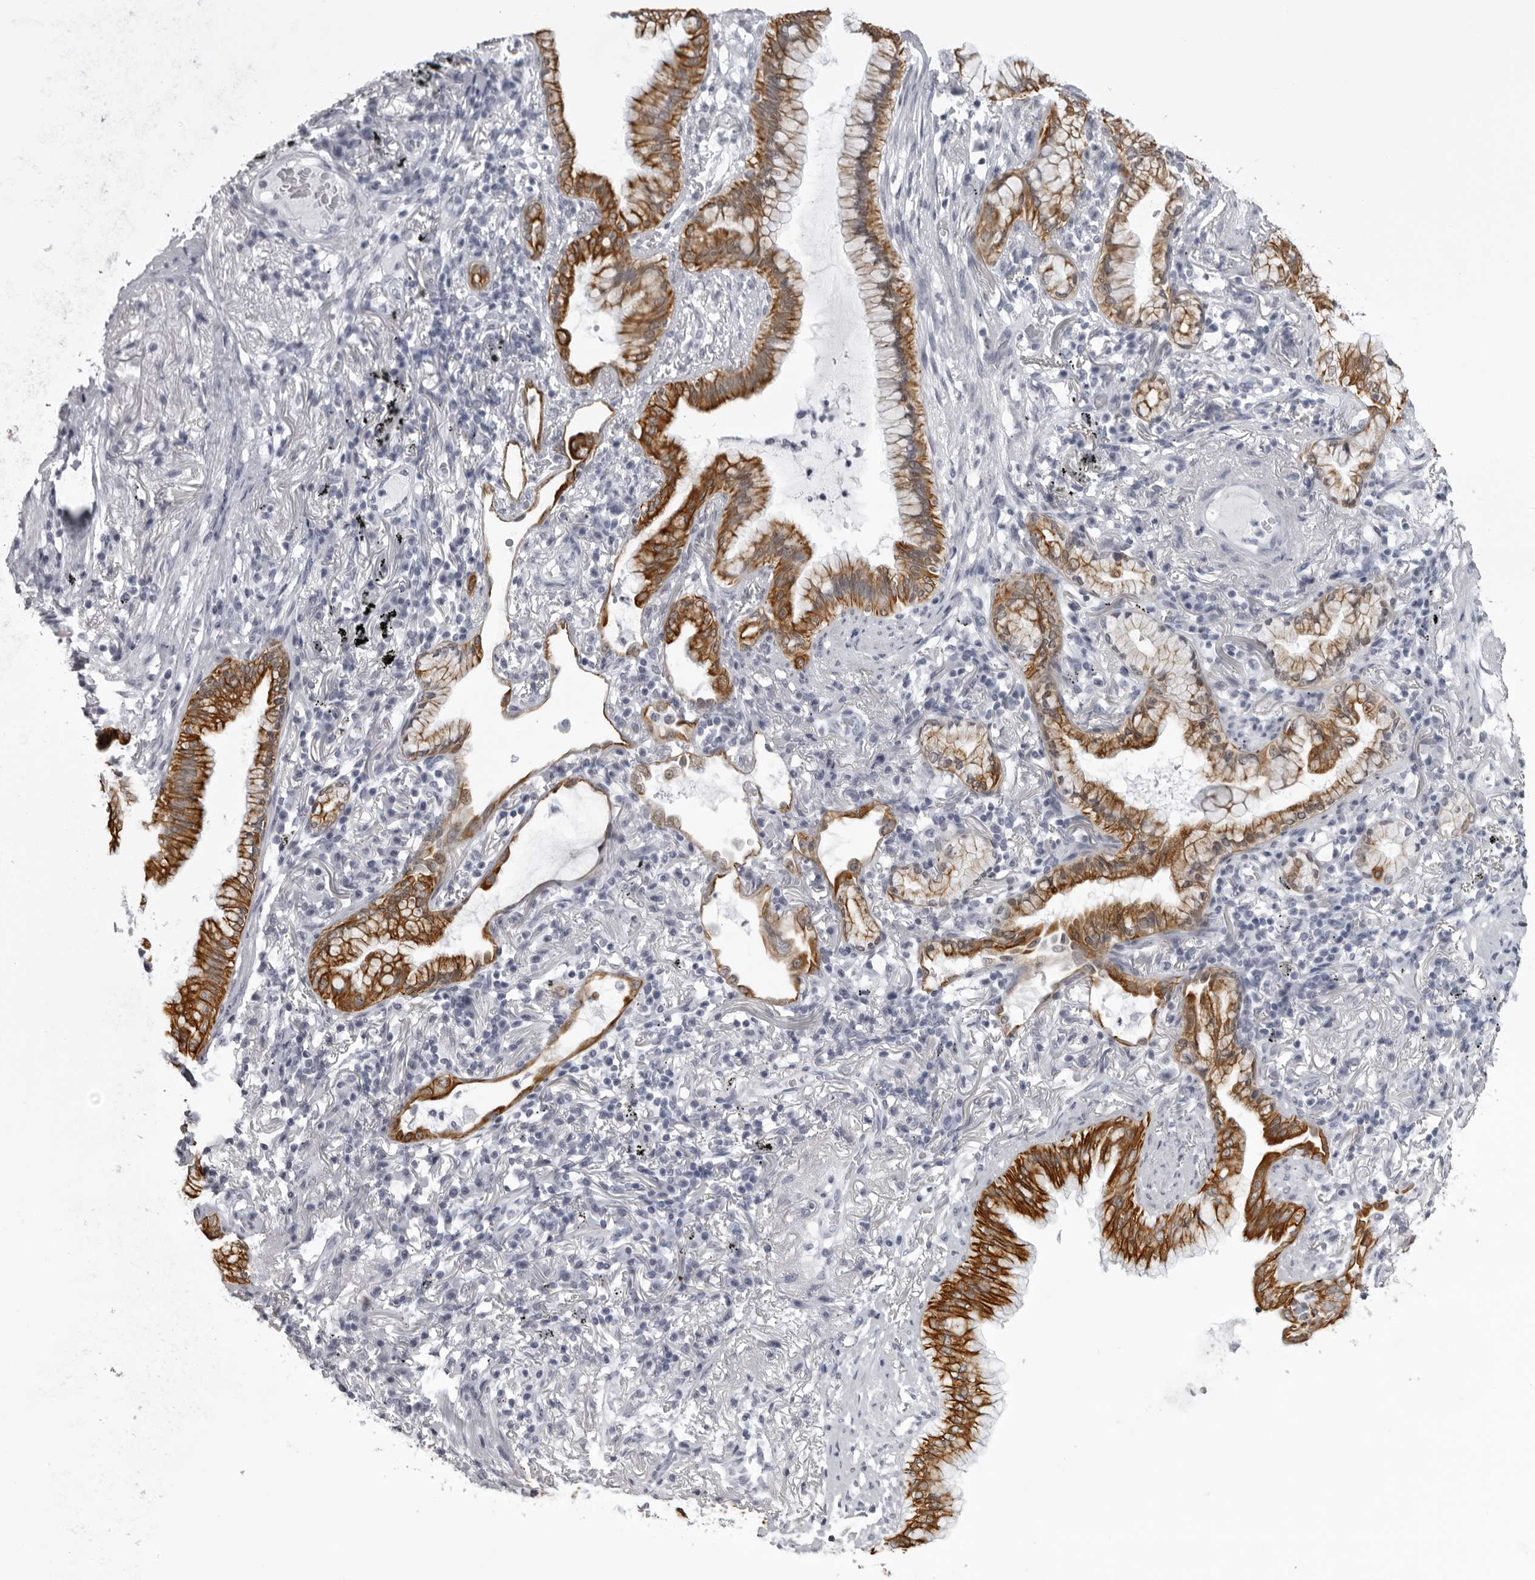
{"staining": {"intensity": "strong", "quantity": ">75%", "location": "cytoplasmic/membranous"}, "tissue": "lung cancer", "cell_type": "Tumor cells", "image_type": "cancer", "snomed": [{"axis": "morphology", "description": "Adenocarcinoma, NOS"}, {"axis": "topography", "description": "Lung"}], "caption": "Human lung cancer stained with a brown dye shows strong cytoplasmic/membranous positive expression in about >75% of tumor cells.", "gene": "UROD", "patient": {"sex": "female", "age": 70}}